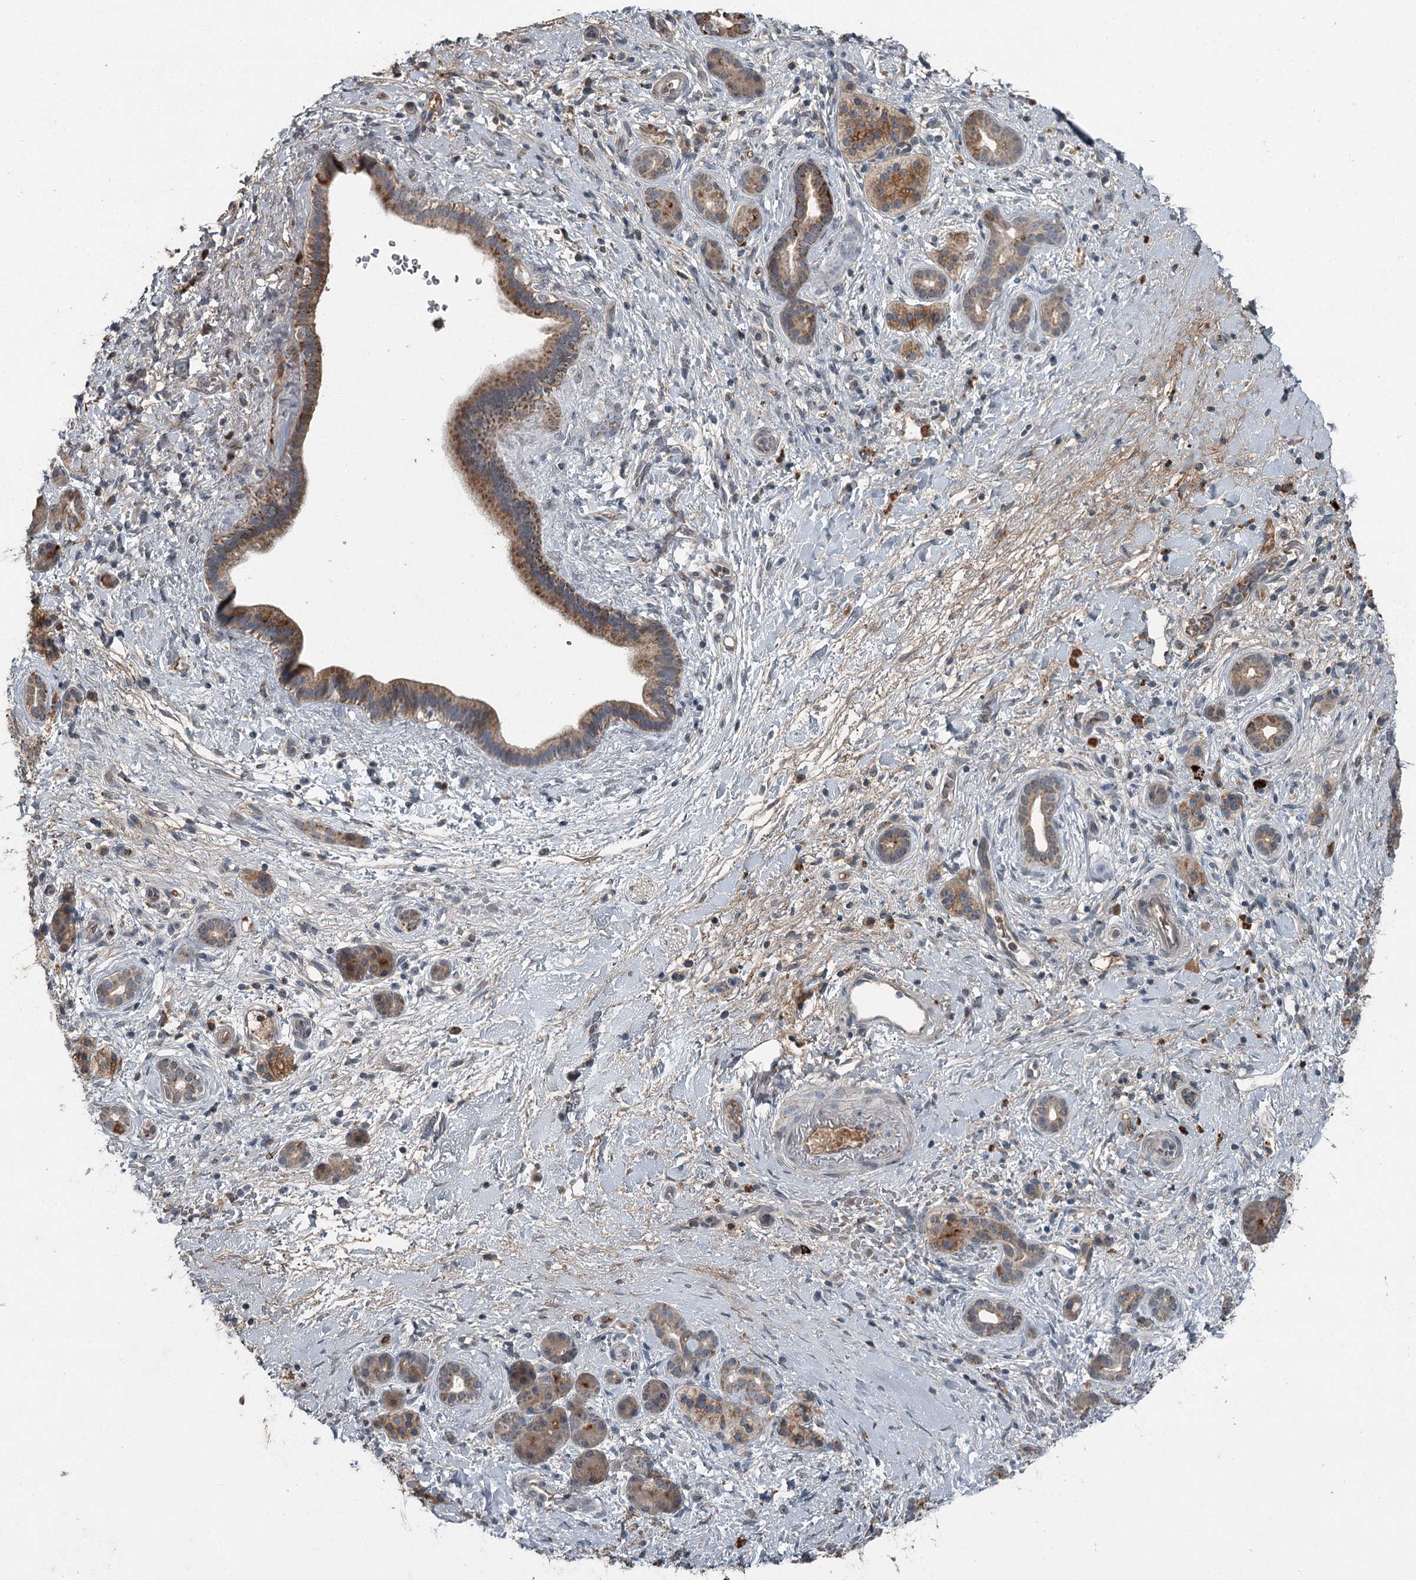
{"staining": {"intensity": "moderate", "quantity": "25%-75%", "location": "cytoplasmic/membranous"}, "tissue": "pancreatic cancer", "cell_type": "Tumor cells", "image_type": "cancer", "snomed": [{"axis": "morphology", "description": "Normal tissue, NOS"}, {"axis": "morphology", "description": "Adenocarcinoma, NOS"}, {"axis": "topography", "description": "Pancreas"}, {"axis": "topography", "description": "Peripheral nerve tissue"}], "caption": "Moderate cytoplasmic/membranous staining is present in approximately 25%-75% of tumor cells in pancreatic cancer (adenocarcinoma). (IHC, brightfield microscopy, high magnification).", "gene": "SLC39A8", "patient": {"sex": "female", "age": 77}}